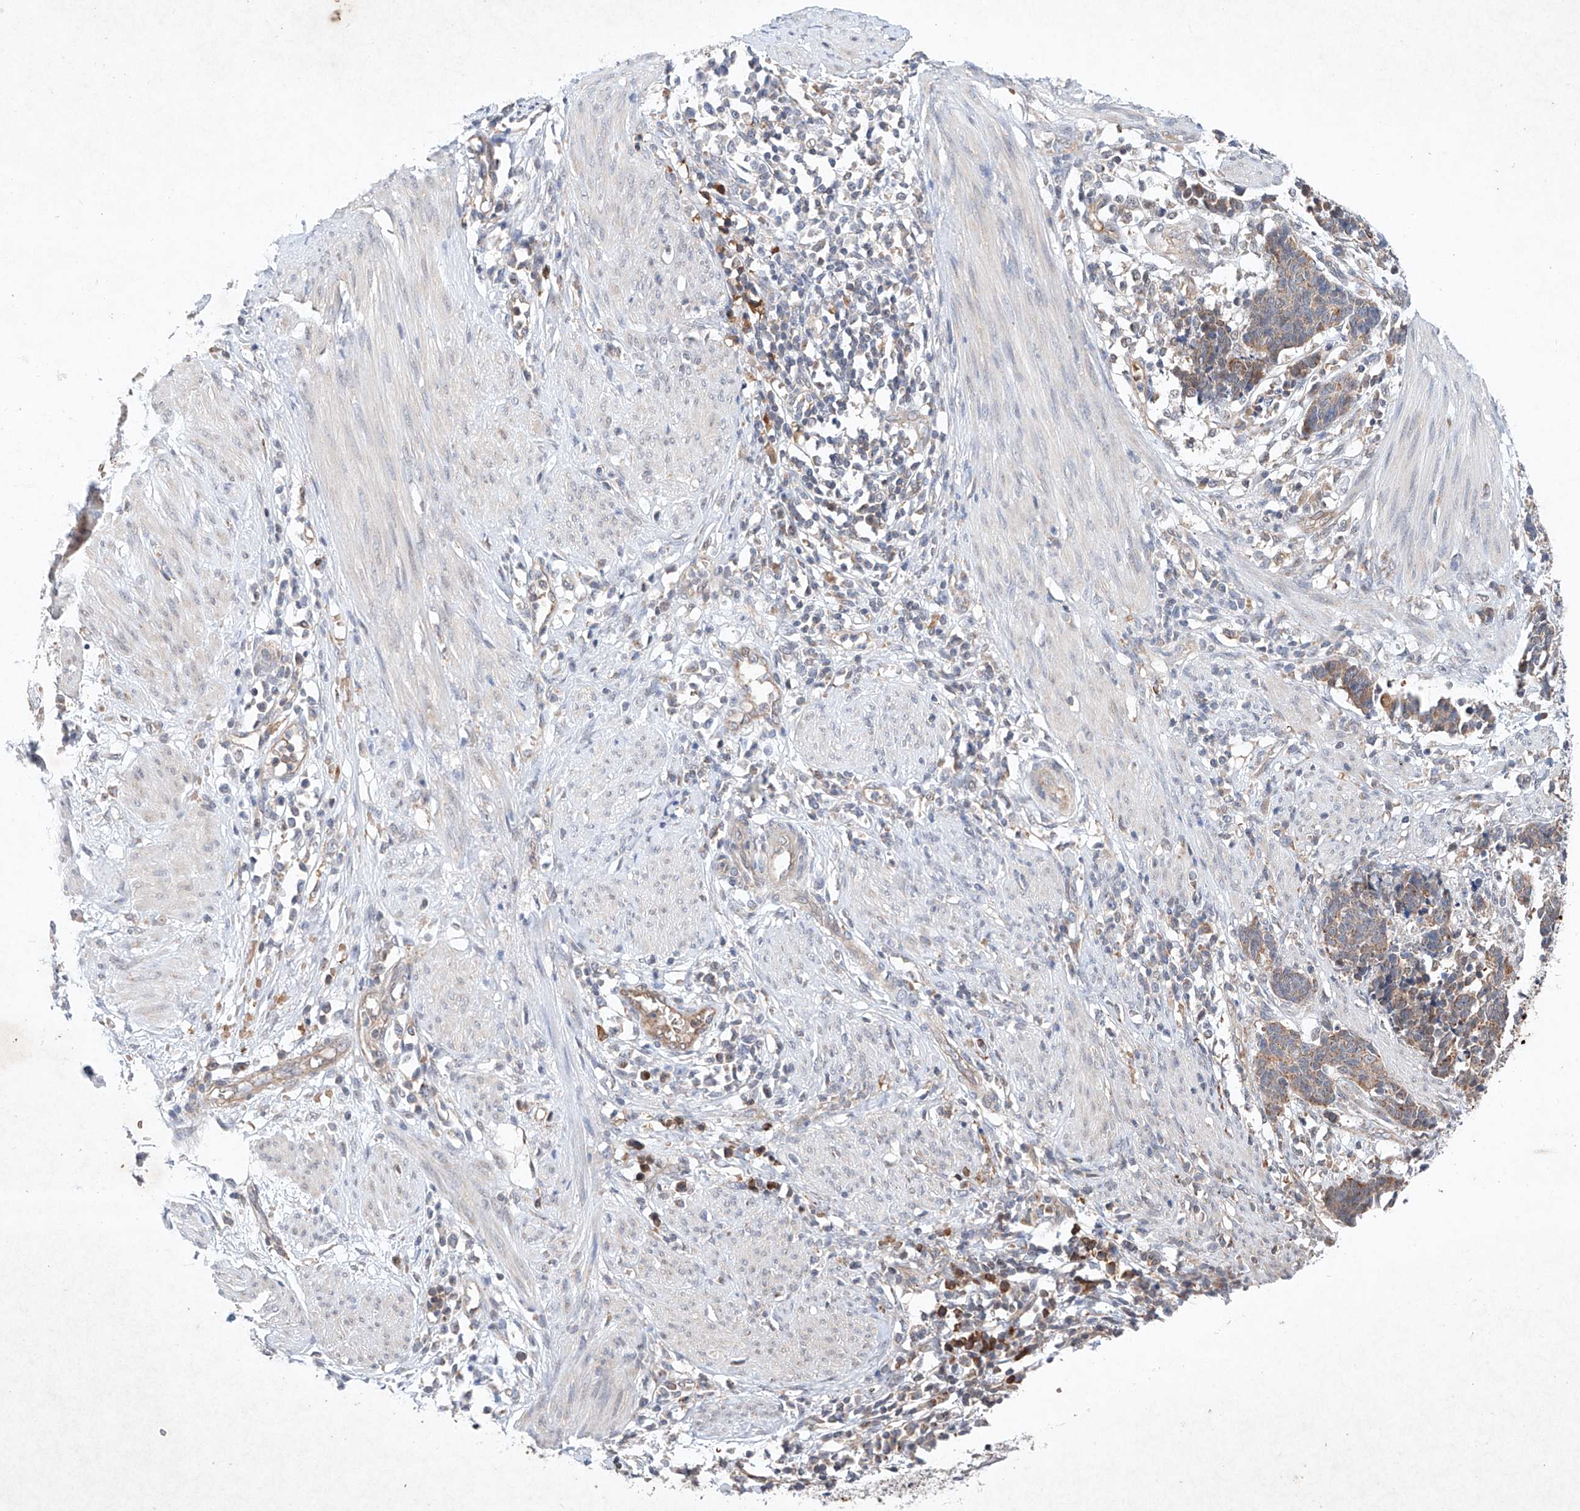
{"staining": {"intensity": "weak", "quantity": "25%-75%", "location": "cytoplasmic/membranous"}, "tissue": "cervical cancer", "cell_type": "Tumor cells", "image_type": "cancer", "snomed": [{"axis": "morphology", "description": "Squamous cell carcinoma, NOS"}, {"axis": "topography", "description": "Cervix"}], "caption": "Immunohistochemical staining of cervical squamous cell carcinoma exhibits weak cytoplasmic/membranous protein positivity in about 25%-75% of tumor cells.", "gene": "FASTK", "patient": {"sex": "female", "age": 35}}